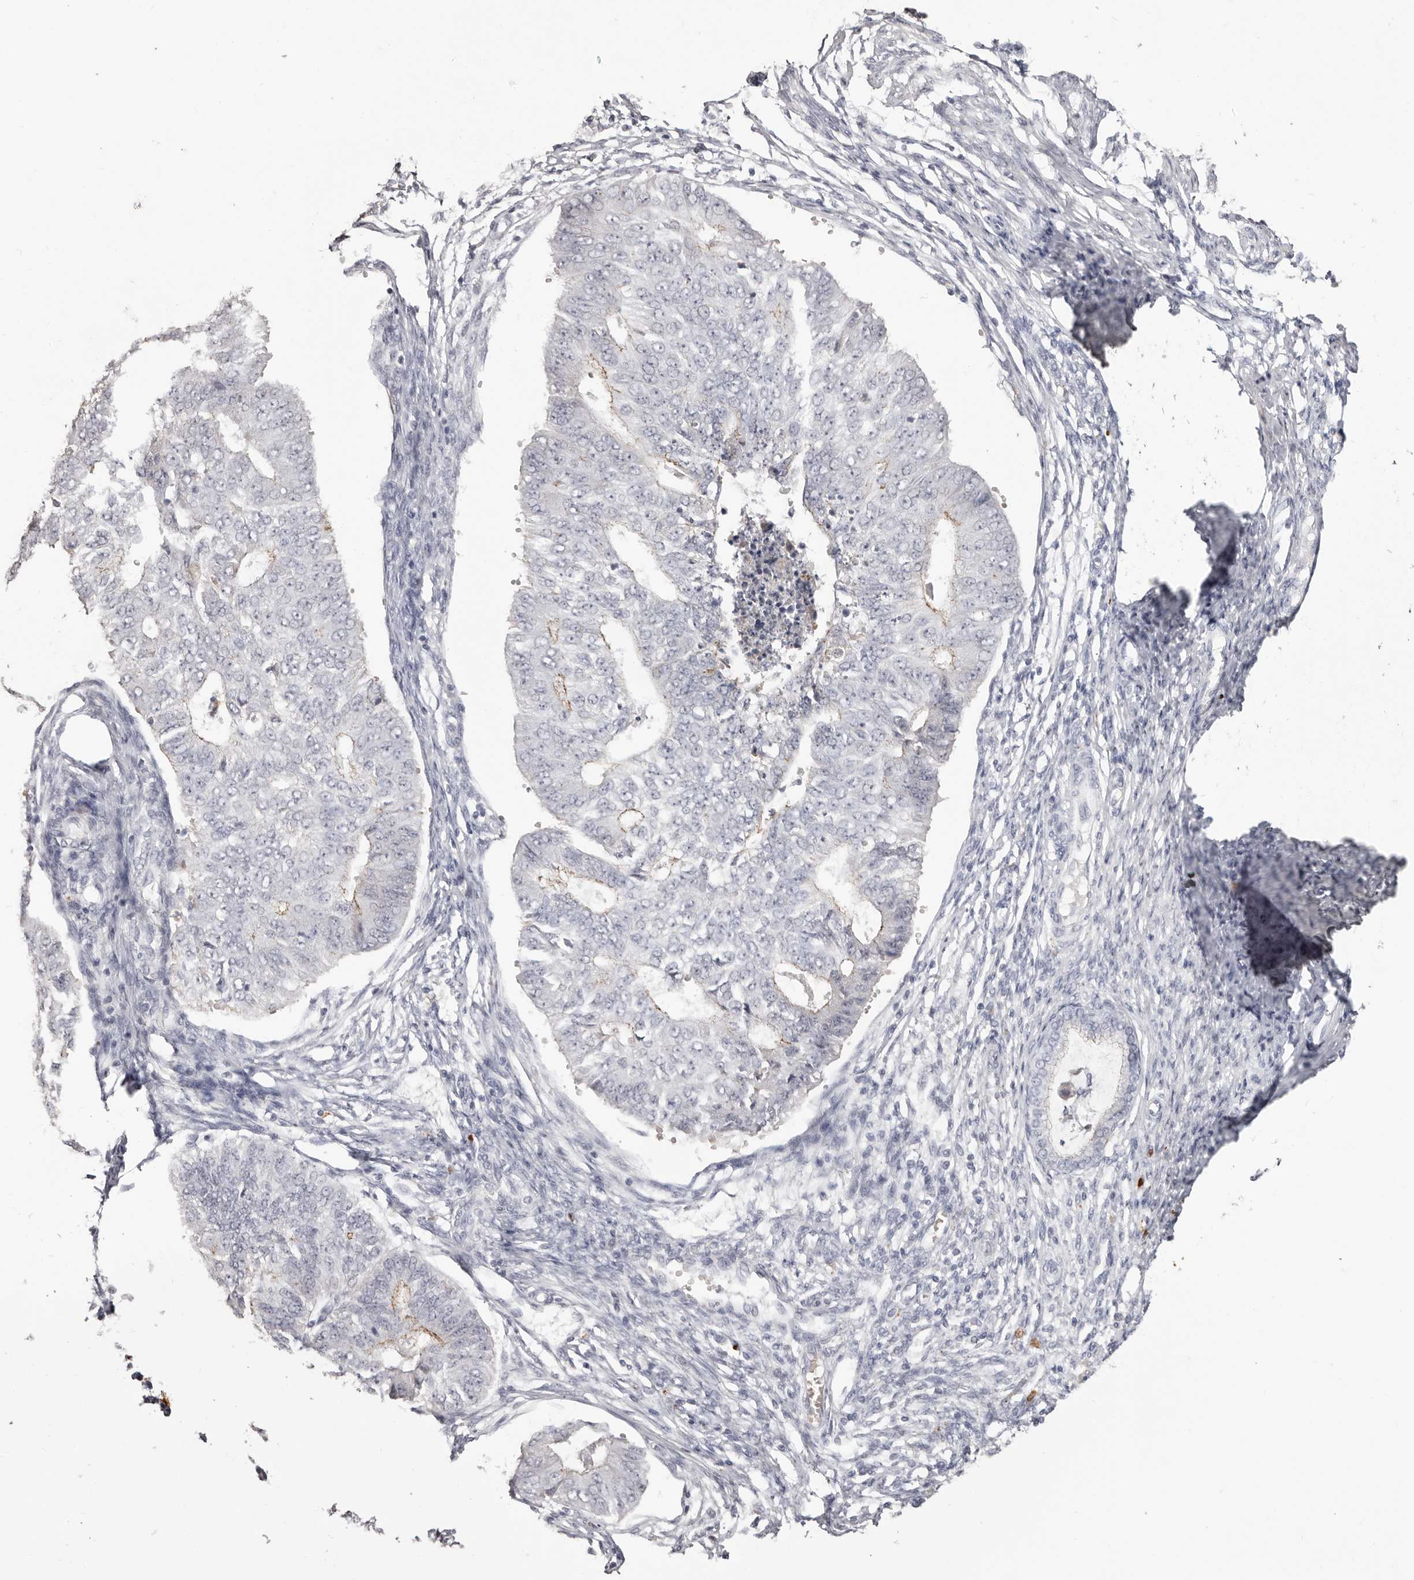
{"staining": {"intensity": "weak", "quantity": "<25%", "location": "cytoplasmic/membranous"}, "tissue": "endometrial cancer", "cell_type": "Tumor cells", "image_type": "cancer", "snomed": [{"axis": "morphology", "description": "Adenocarcinoma, NOS"}, {"axis": "topography", "description": "Endometrium"}], "caption": "The histopathology image reveals no significant expression in tumor cells of adenocarcinoma (endometrial).", "gene": "PCDHB6", "patient": {"sex": "female", "age": 32}}